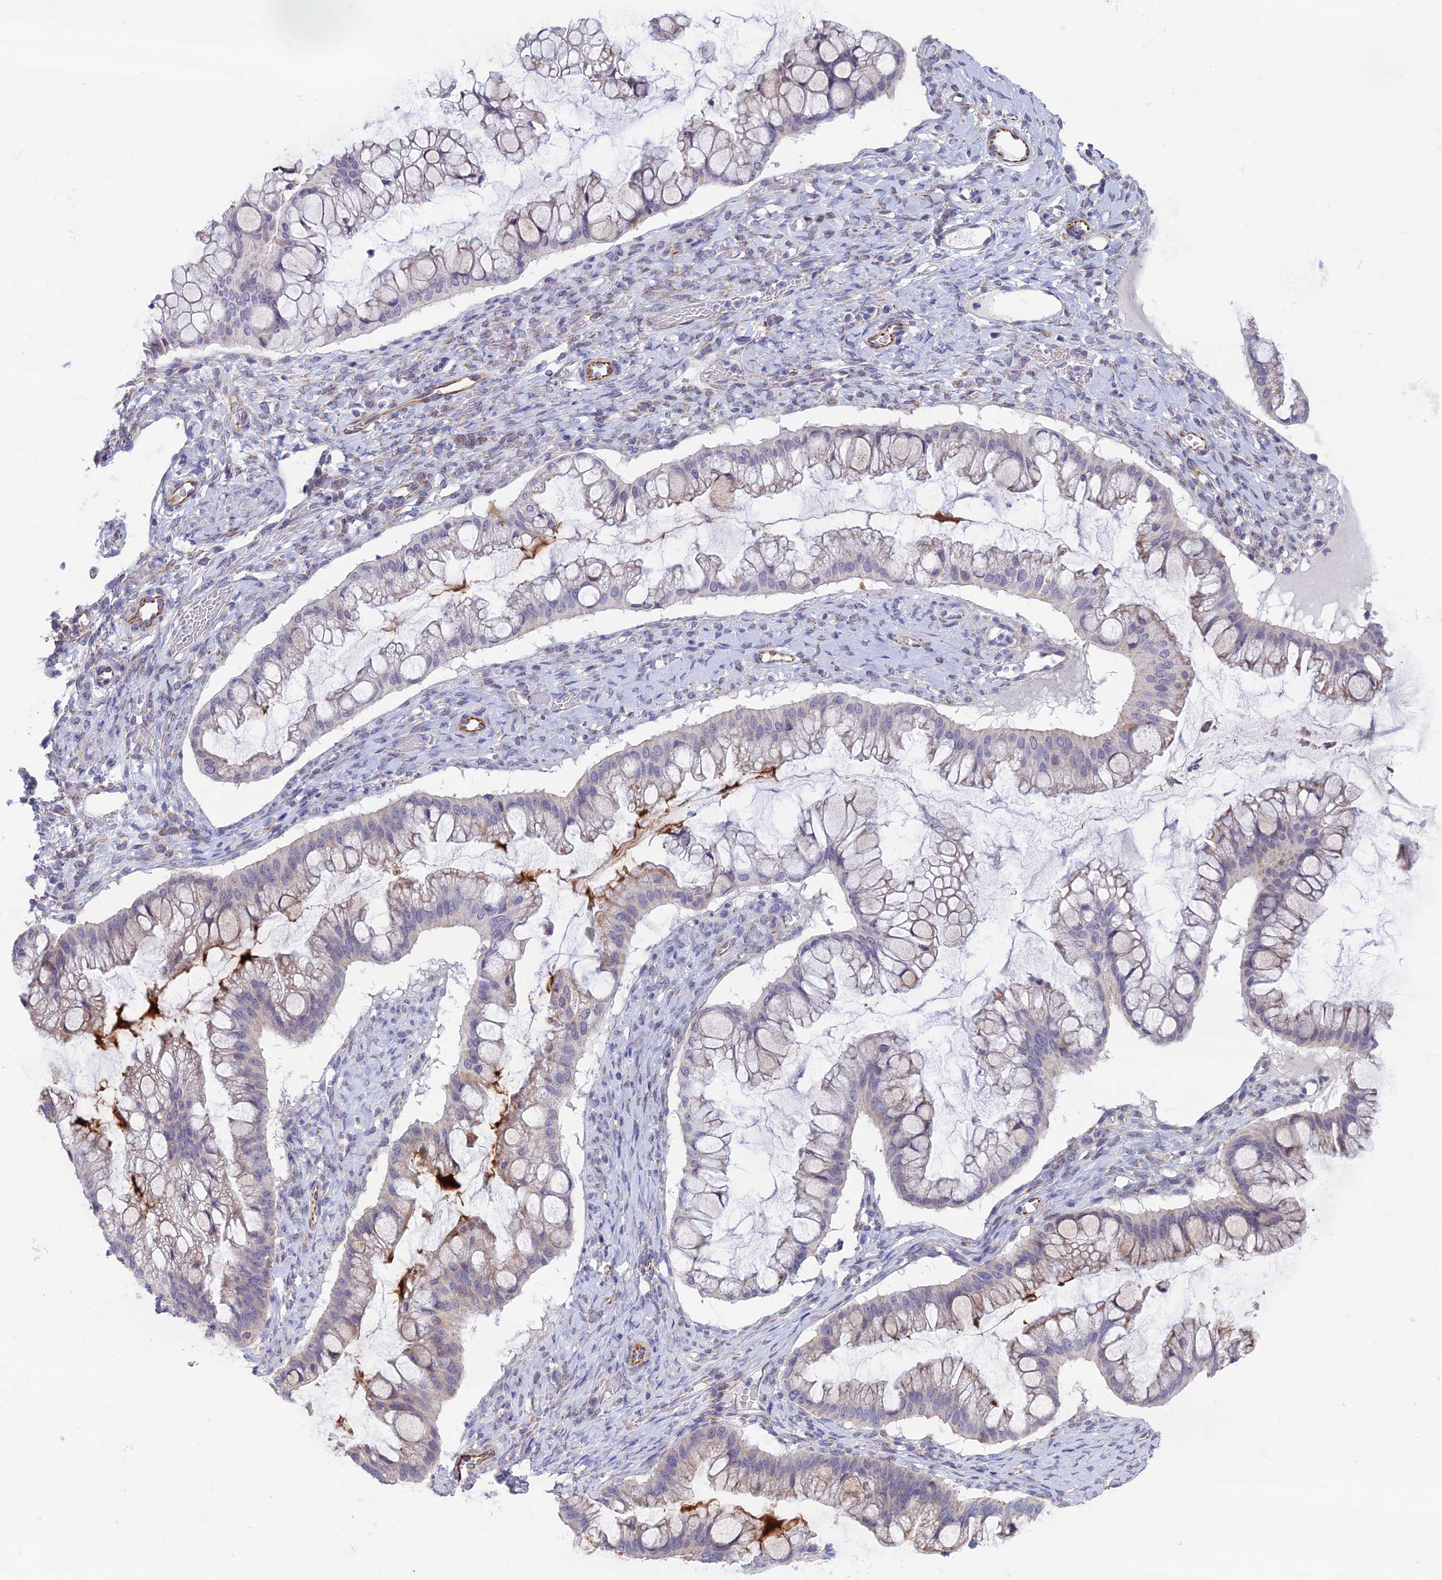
{"staining": {"intensity": "moderate", "quantity": "<25%", "location": "cytoplasmic/membranous"}, "tissue": "ovarian cancer", "cell_type": "Tumor cells", "image_type": "cancer", "snomed": [{"axis": "morphology", "description": "Cystadenocarcinoma, mucinous, NOS"}, {"axis": "topography", "description": "Ovary"}], "caption": "Protein staining demonstrates moderate cytoplasmic/membranous positivity in about <25% of tumor cells in mucinous cystadenocarcinoma (ovarian).", "gene": "PLAC9", "patient": {"sex": "female", "age": 73}}